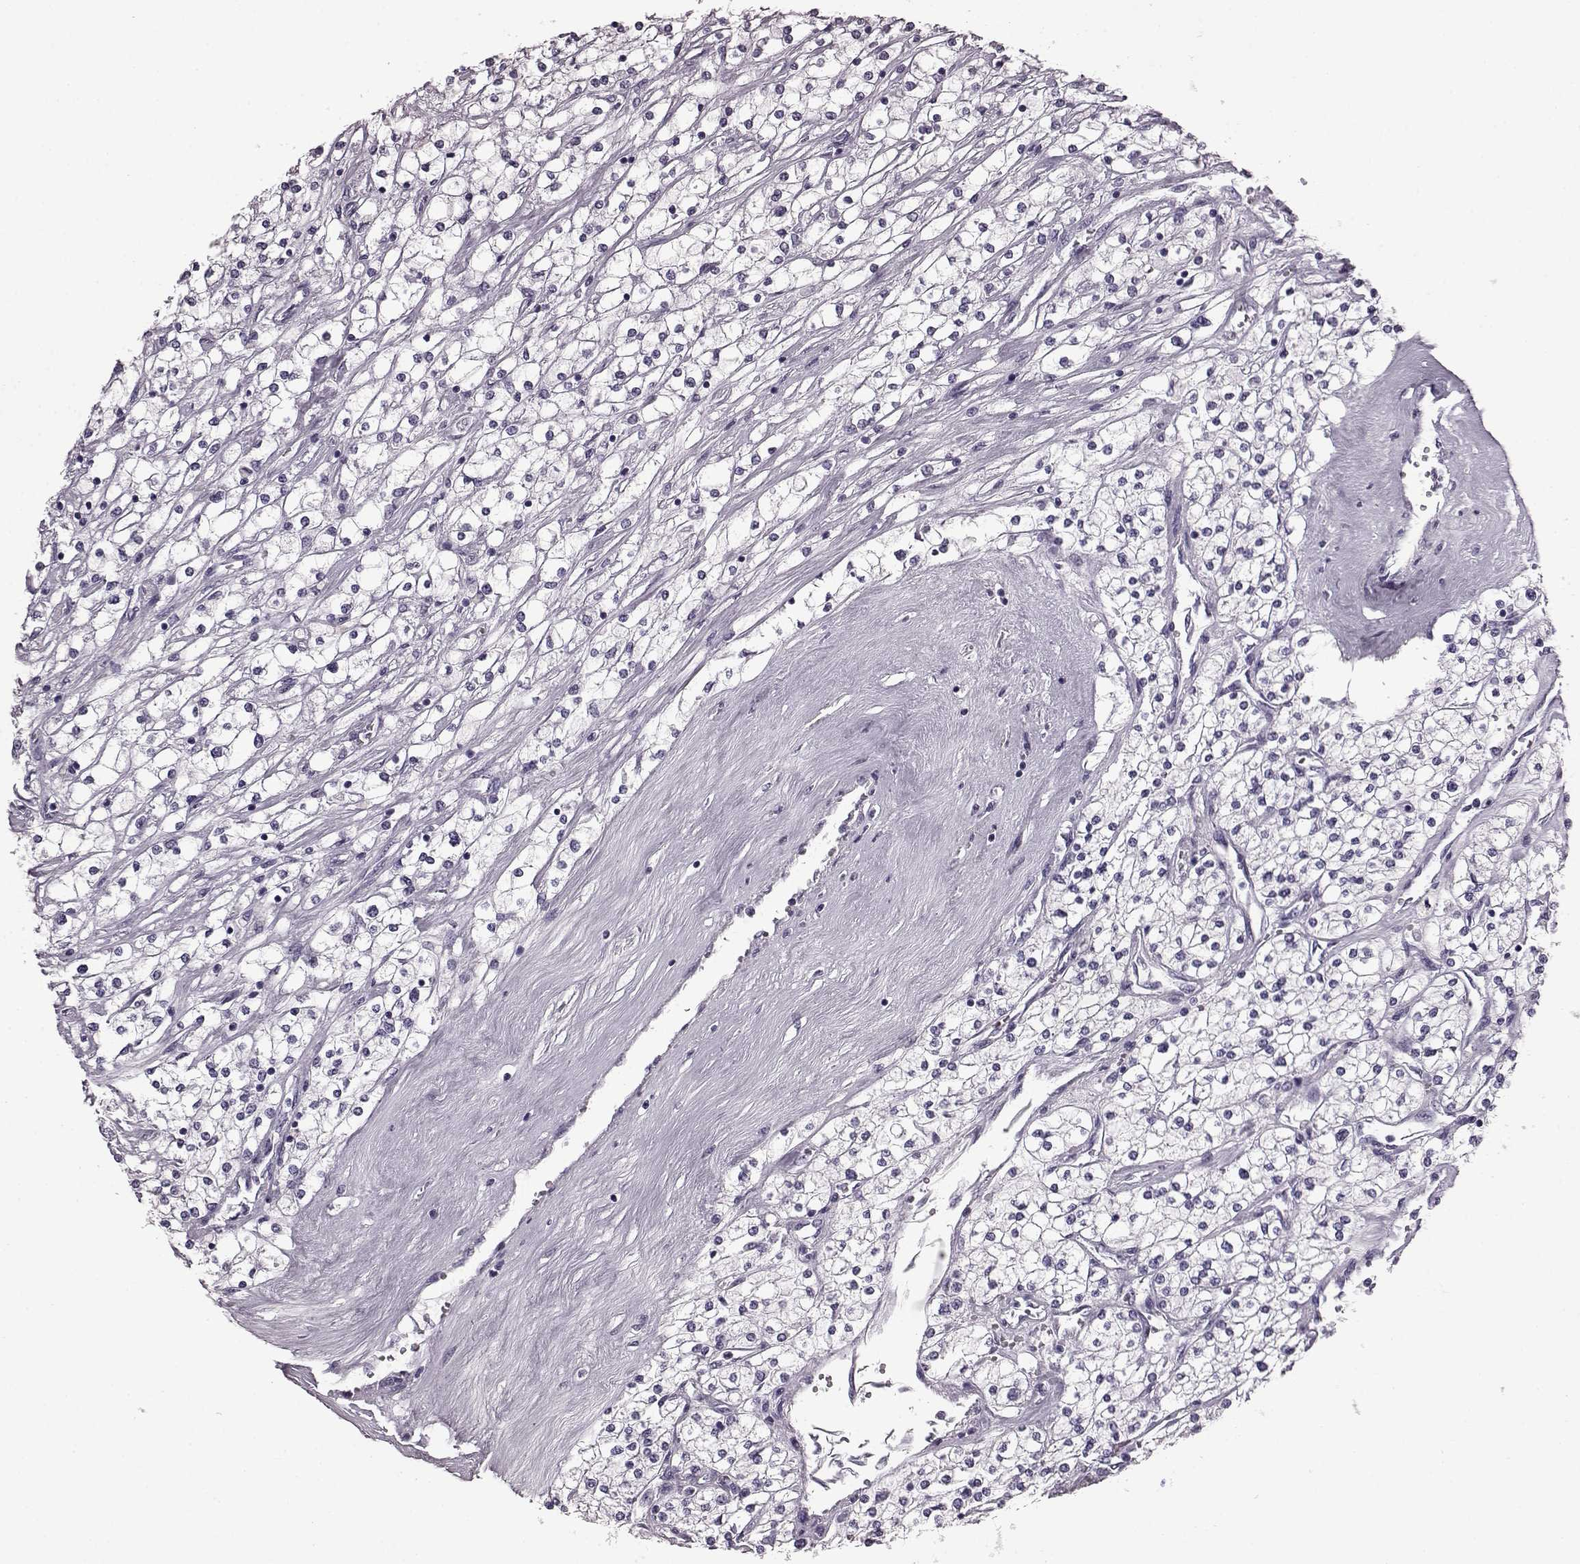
{"staining": {"intensity": "negative", "quantity": "none", "location": "none"}, "tissue": "renal cancer", "cell_type": "Tumor cells", "image_type": "cancer", "snomed": [{"axis": "morphology", "description": "Adenocarcinoma, NOS"}, {"axis": "topography", "description": "Kidney"}], "caption": "A high-resolution micrograph shows immunohistochemistry (IHC) staining of renal adenocarcinoma, which exhibits no significant staining in tumor cells. (DAB immunohistochemistry, high magnification).", "gene": "AIPL1", "patient": {"sex": "male", "age": 80}}